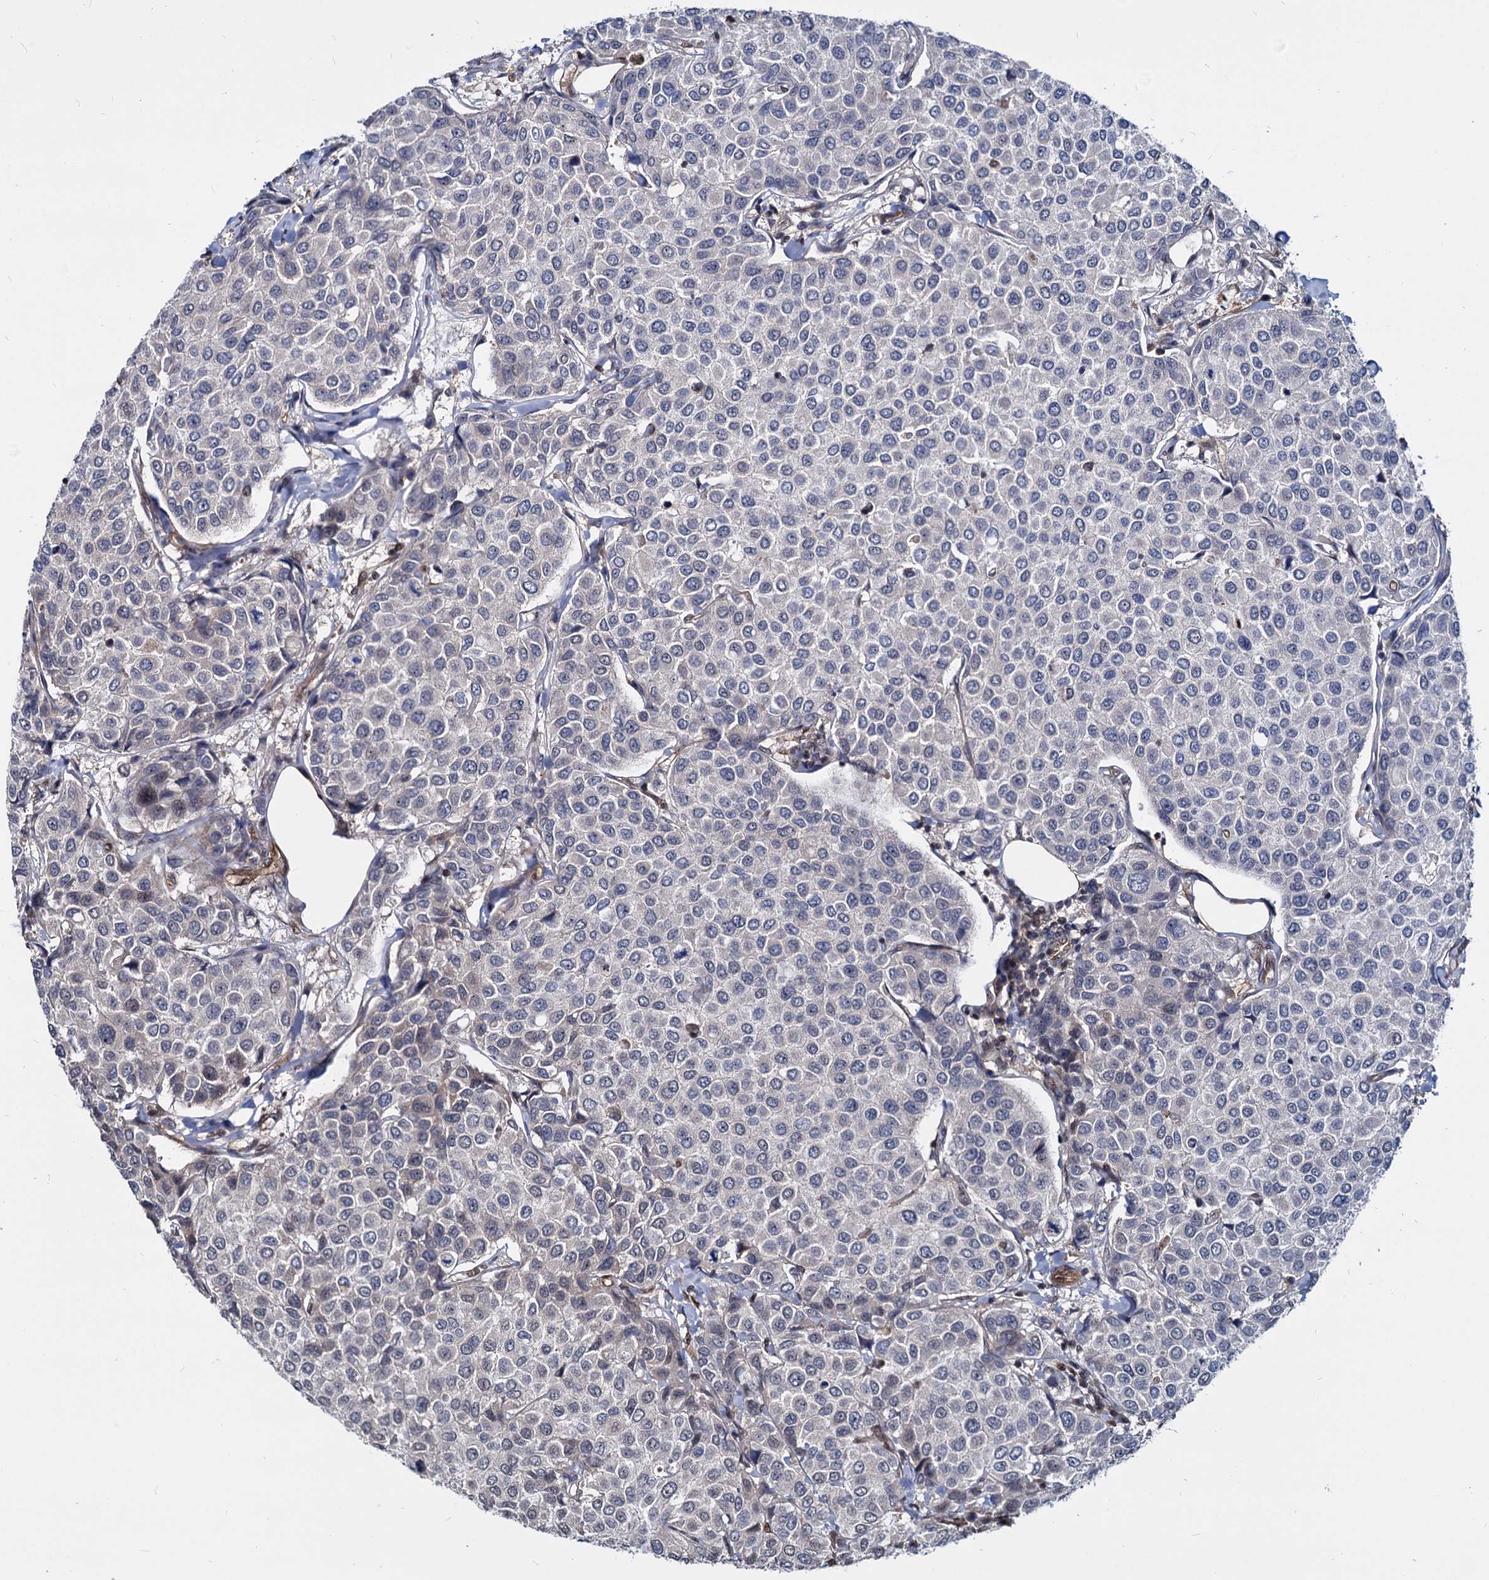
{"staining": {"intensity": "negative", "quantity": "none", "location": "none"}, "tissue": "breast cancer", "cell_type": "Tumor cells", "image_type": "cancer", "snomed": [{"axis": "morphology", "description": "Duct carcinoma"}, {"axis": "topography", "description": "Breast"}], "caption": "The immunohistochemistry histopathology image has no significant expression in tumor cells of breast cancer tissue. (Brightfield microscopy of DAB IHC at high magnification).", "gene": "UBLCP1", "patient": {"sex": "female", "age": 55}}